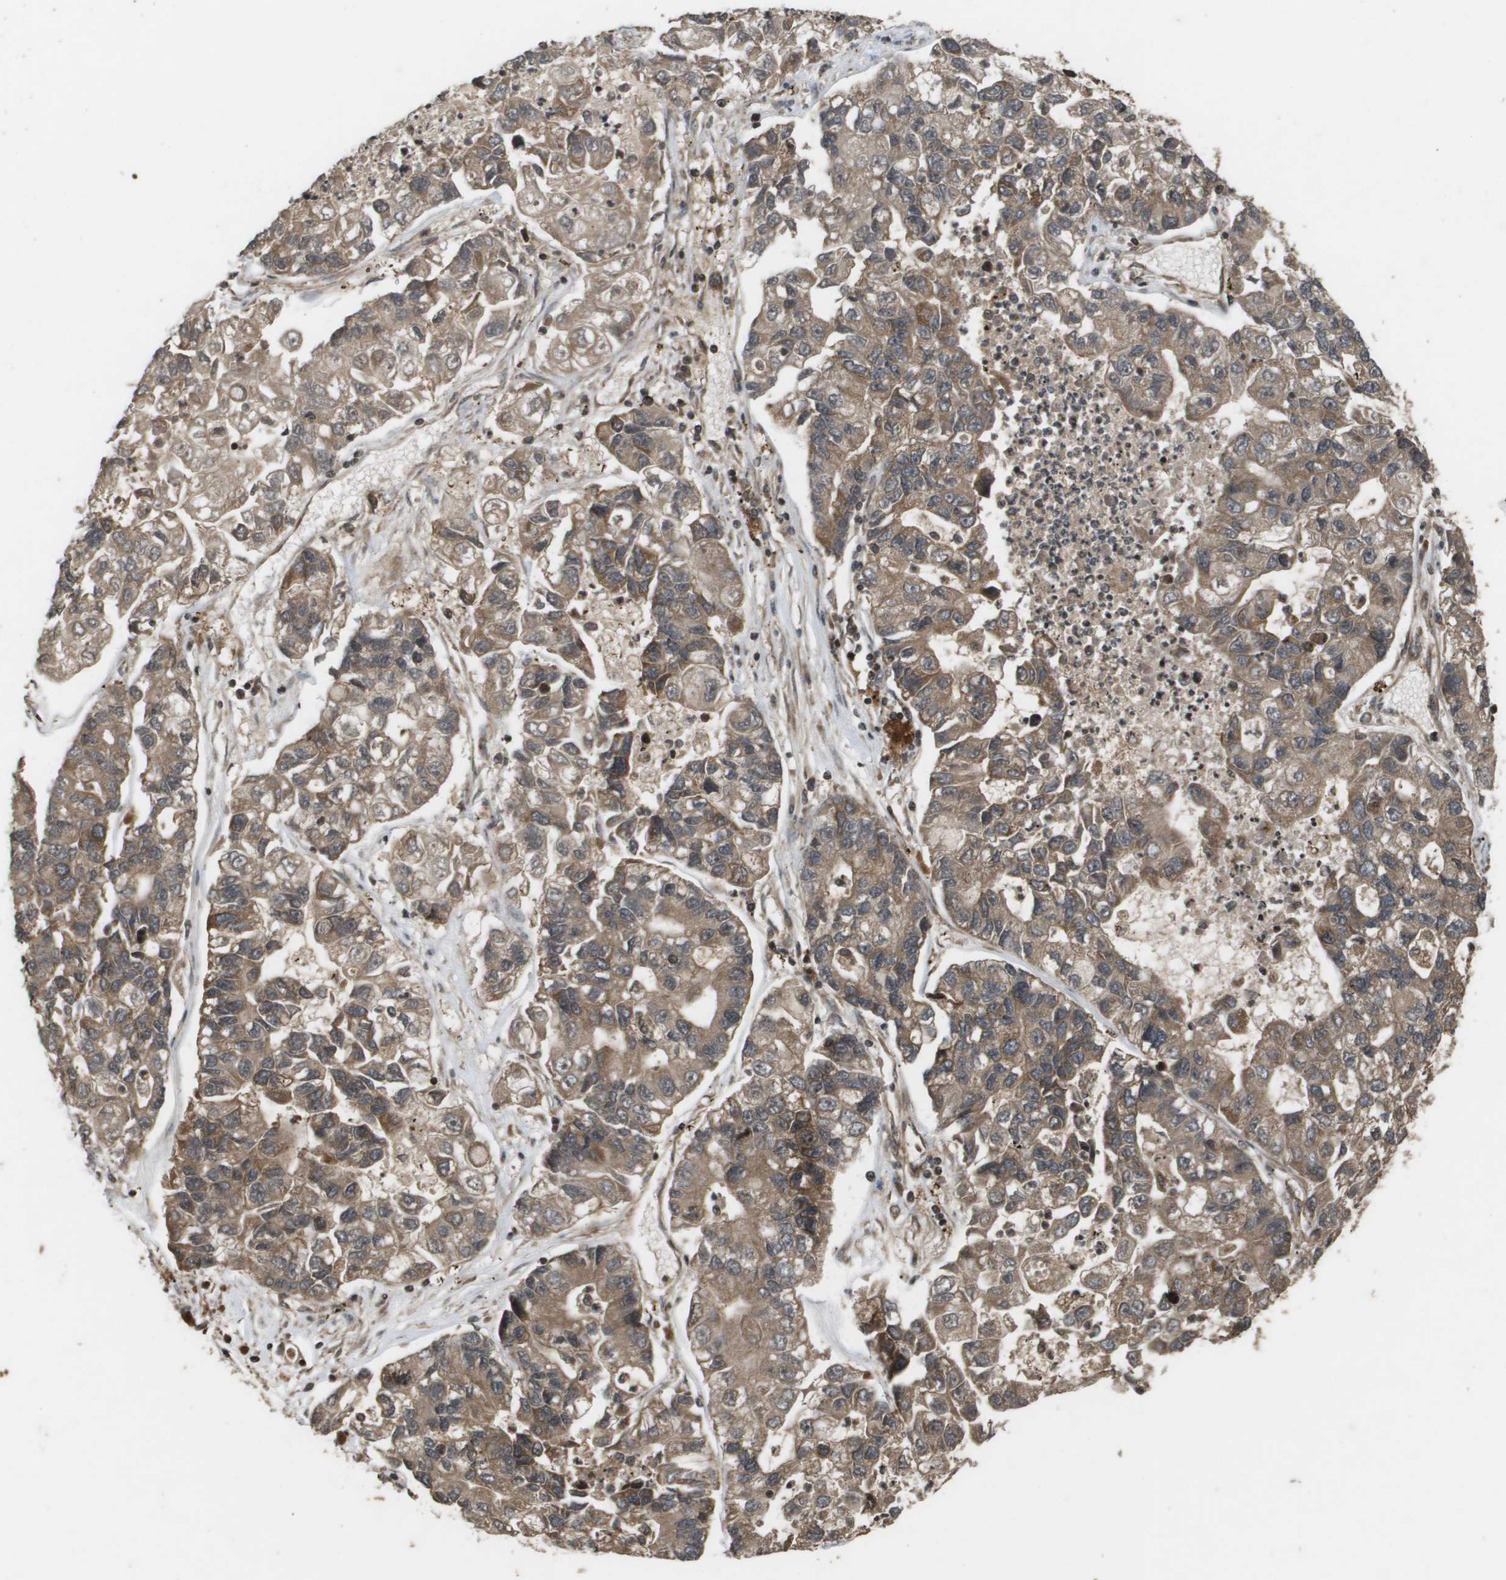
{"staining": {"intensity": "moderate", "quantity": ">75%", "location": "cytoplasmic/membranous,nuclear"}, "tissue": "lung cancer", "cell_type": "Tumor cells", "image_type": "cancer", "snomed": [{"axis": "morphology", "description": "Adenocarcinoma, NOS"}, {"axis": "topography", "description": "Lung"}], "caption": "Tumor cells exhibit medium levels of moderate cytoplasmic/membranous and nuclear positivity in about >75% of cells in human lung adenocarcinoma.", "gene": "KIF11", "patient": {"sex": "female", "age": 51}}